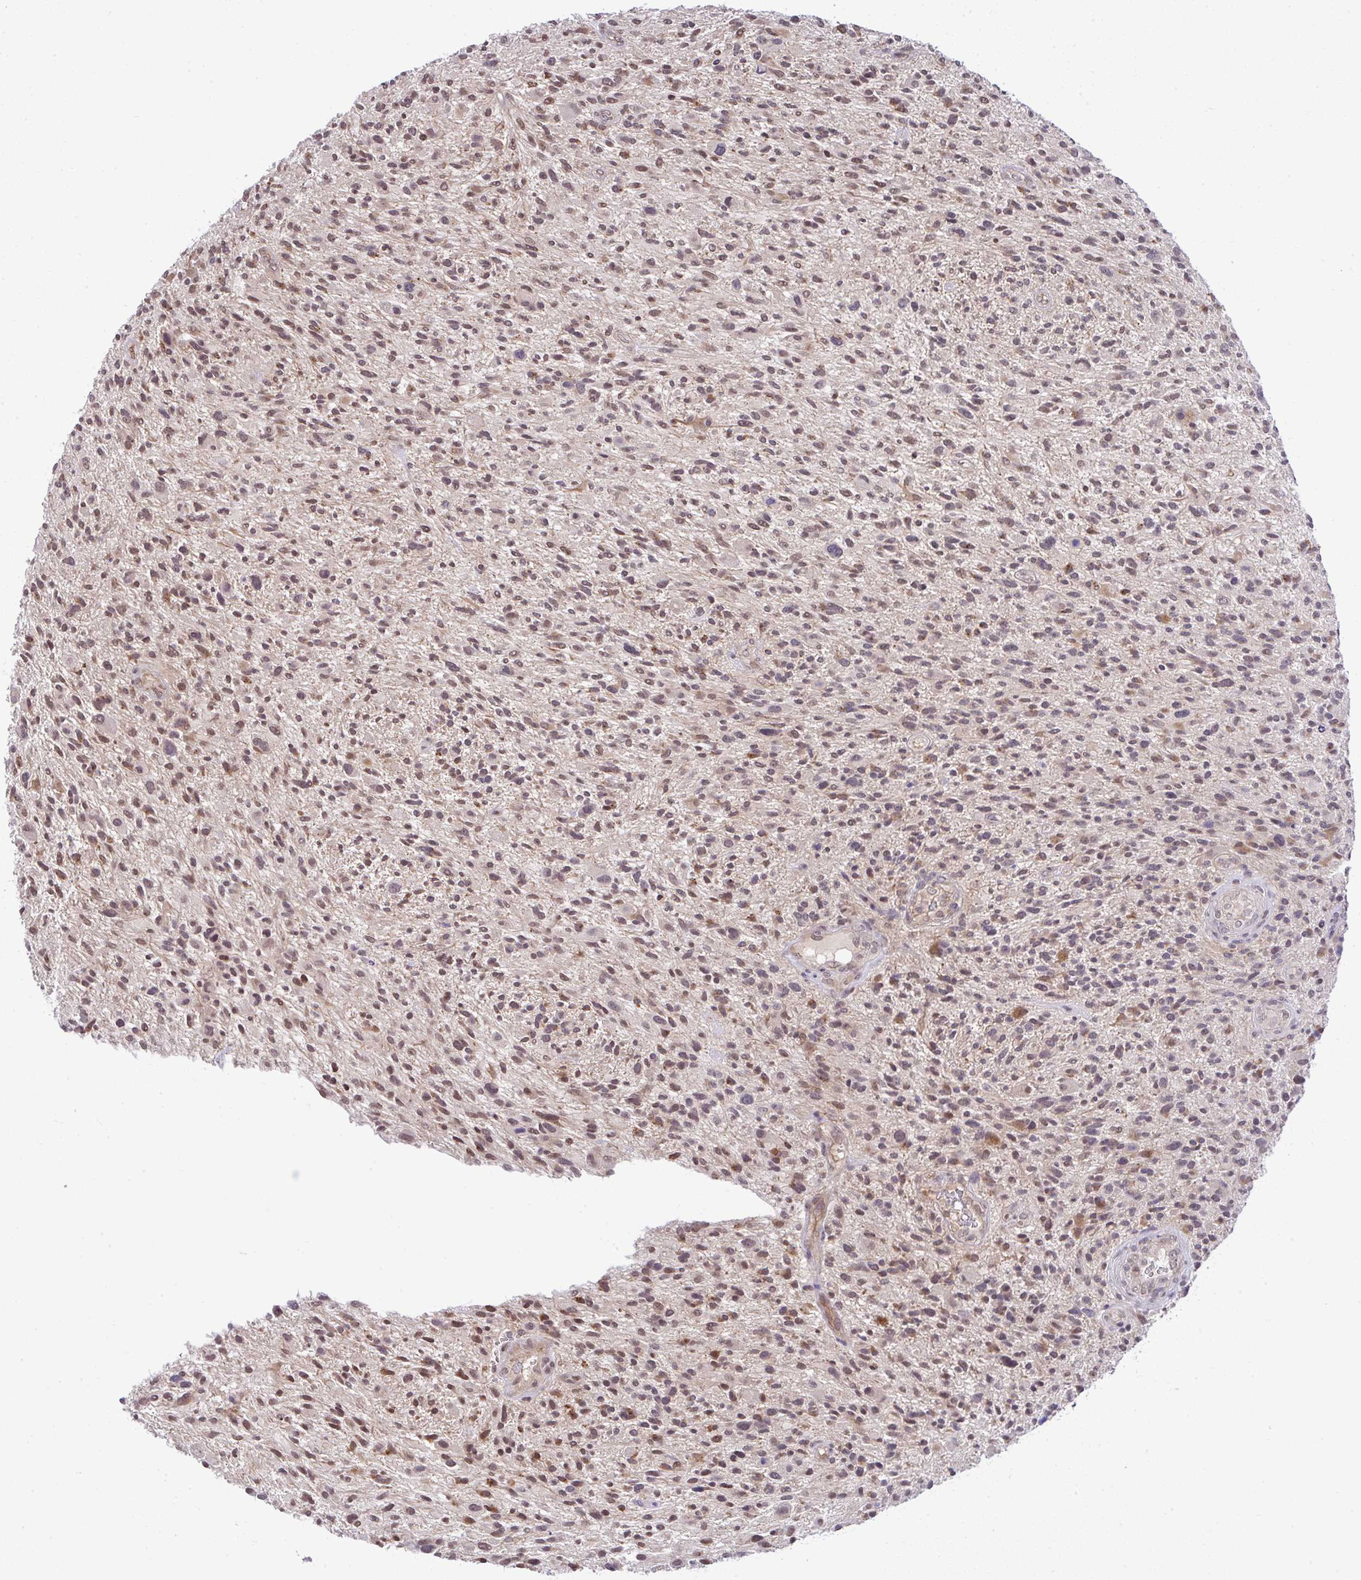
{"staining": {"intensity": "moderate", "quantity": ">75%", "location": "cytoplasmic/membranous,nuclear"}, "tissue": "glioma", "cell_type": "Tumor cells", "image_type": "cancer", "snomed": [{"axis": "morphology", "description": "Glioma, malignant, High grade"}, {"axis": "topography", "description": "Brain"}], "caption": "Immunohistochemistry (IHC) histopathology image of glioma stained for a protein (brown), which shows medium levels of moderate cytoplasmic/membranous and nuclear expression in approximately >75% of tumor cells.", "gene": "C9orf64", "patient": {"sex": "male", "age": 47}}